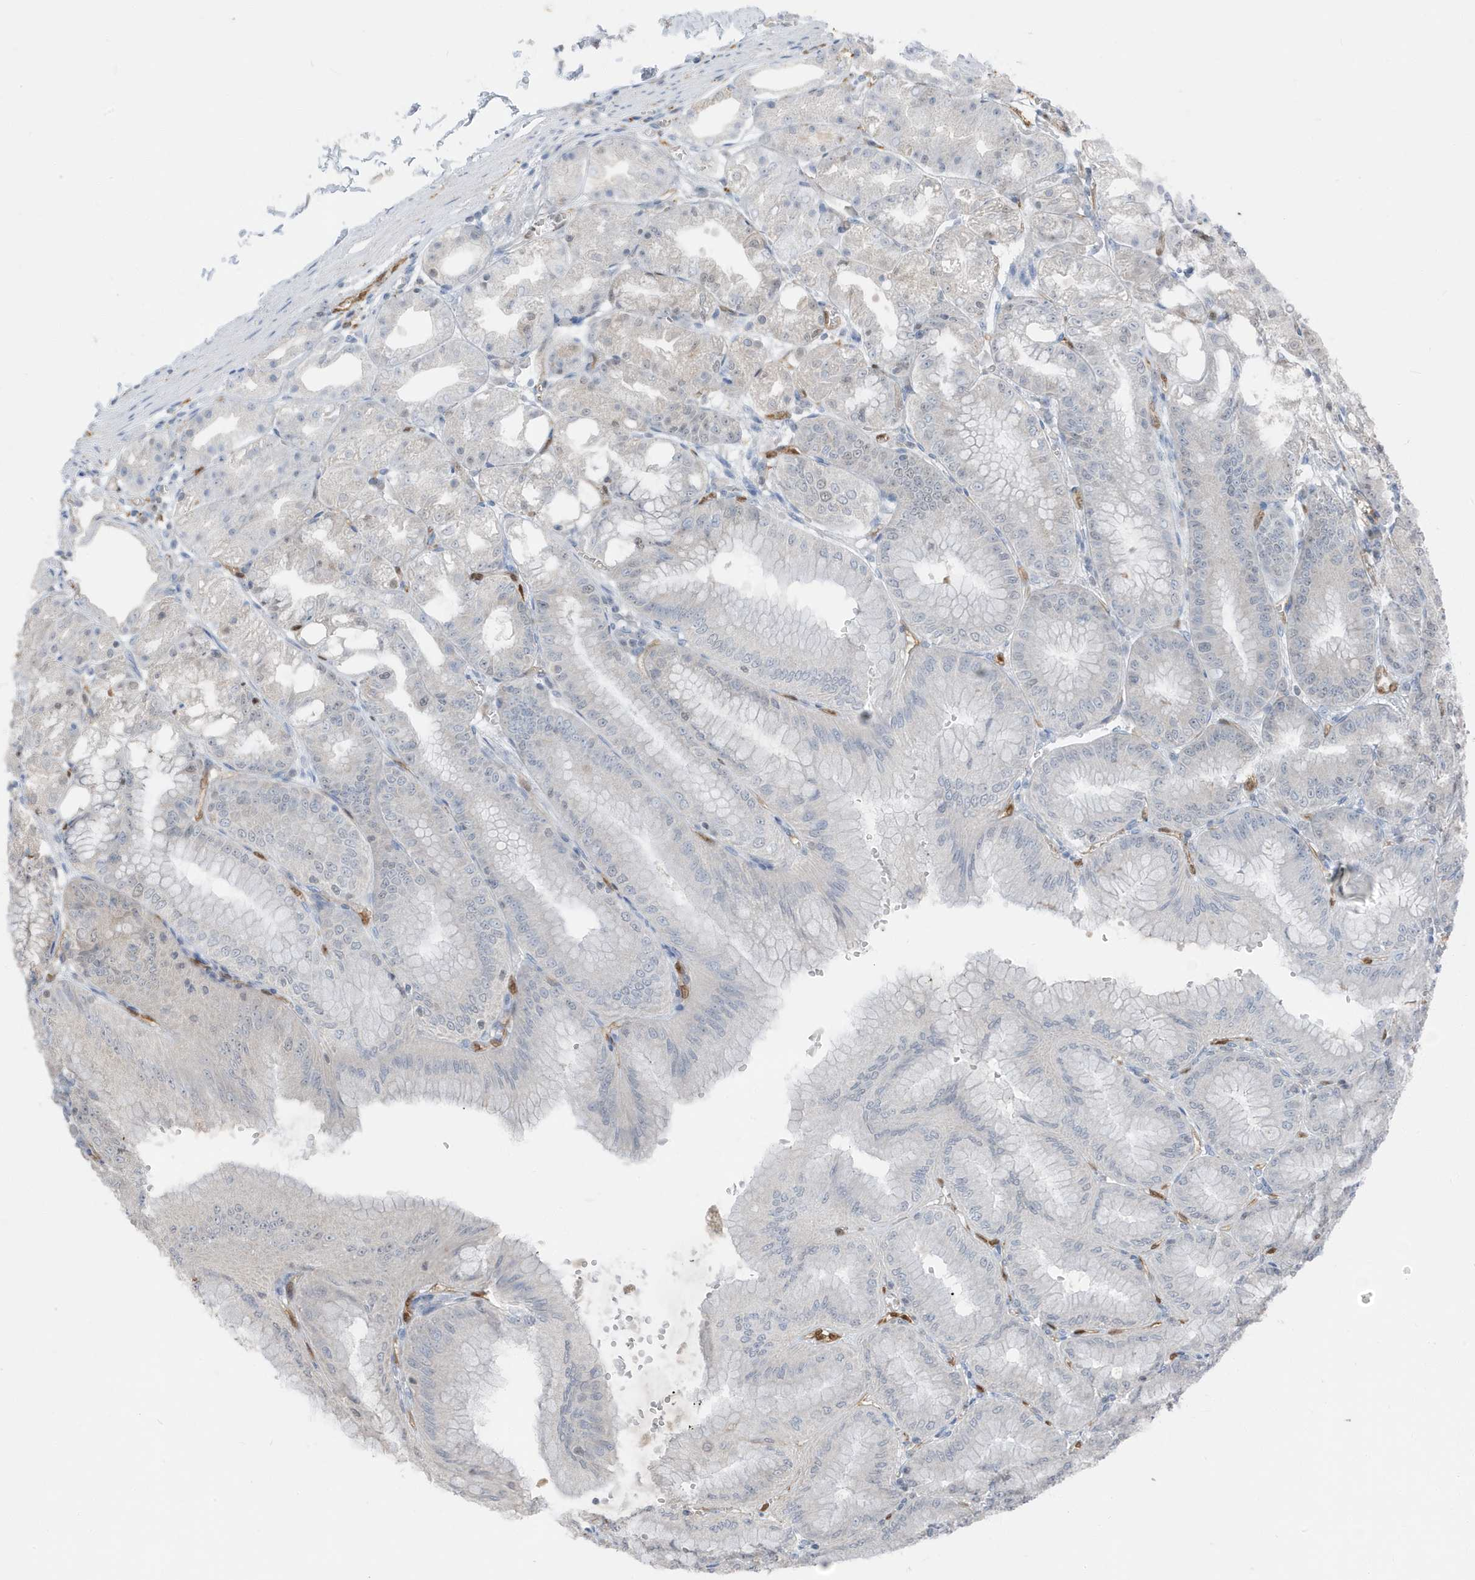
{"staining": {"intensity": "moderate", "quantity": "<25%", "location": "nuclear"}, "tissue": "stomach", "cell_type": "Glandular cells", "image_type": "normal", "snomed": [{"axis": "morphology", "description": "Normal tissue, NOS"}, {"axis": "topography", "description": "Stomach, lower"}], "caption": "Immunohistochemical staining of unremarkable stomach exhibits <25% levels of moderate nuclear protein staining in about <25% of glandular cells. Using DAB (brown) and hematoxylin (blue) stains, captured at high magnification using brightfield microscopy.", "gene": "NCOA7", "patient": {"sex": "male", "age": 71}}